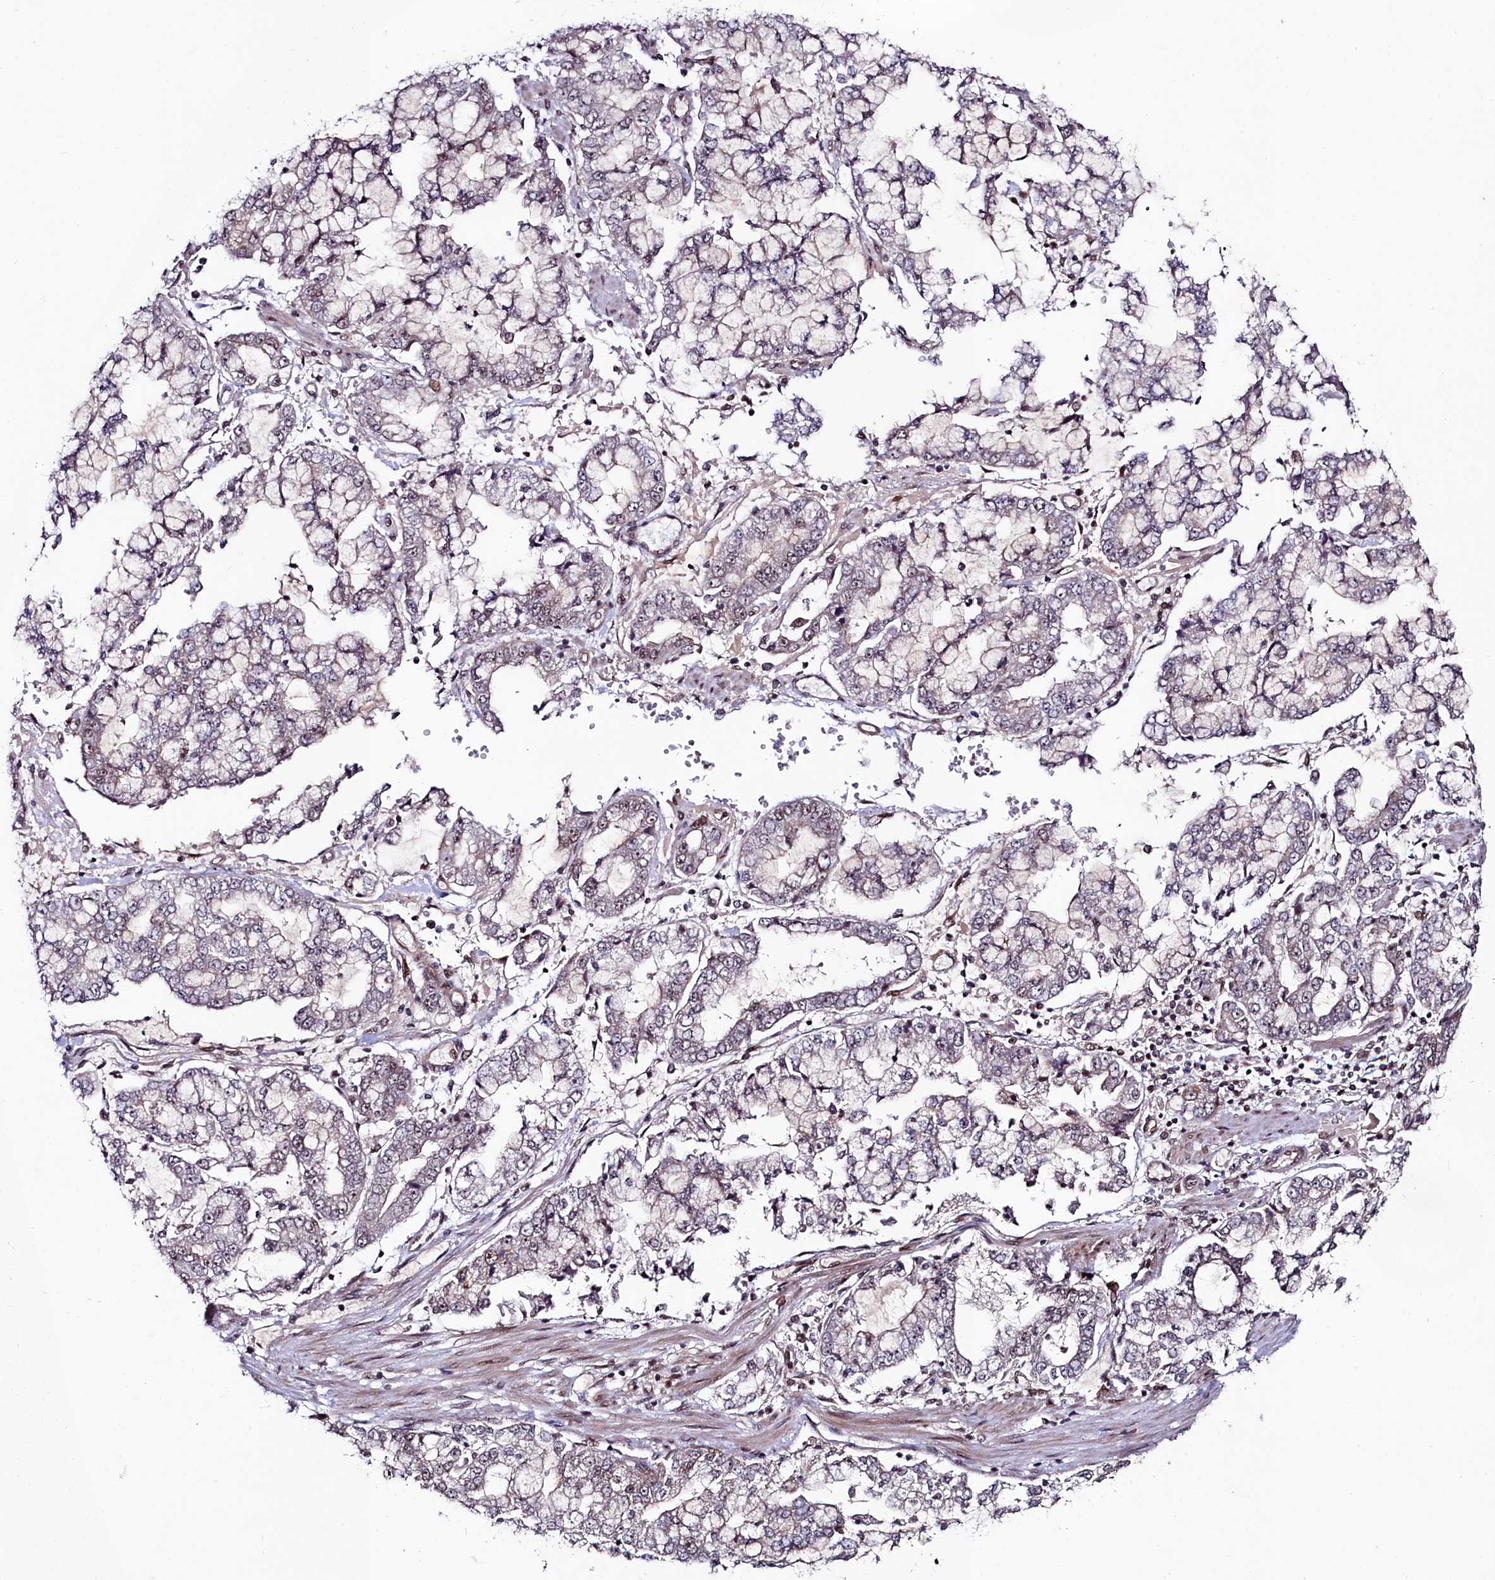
{"staining": {"intensity": "weak", "quantity": "25%-75%", "location": "nuclear"}, "tissue": "stomach cancer", "cell_type": "Tumor cells", "image_type": "cancer", "snomed": [{"axis": "morphology", "description": "Adenocarcinoma, NOS"}, {"axis": "topography", "description": "Stomach"}], "caption": "IHC photomicrograph of neoplastic tissue: stomach cancer (adenocarcinoma) stained using immunohistochemistry (IHC) exhibits low levels of weak protein expression localized specifically in the nuclear of tumor cells, appearing as a nuclear brown color.", "gene": "LEO1", "patient": {"sex": "male", "age": 76}}